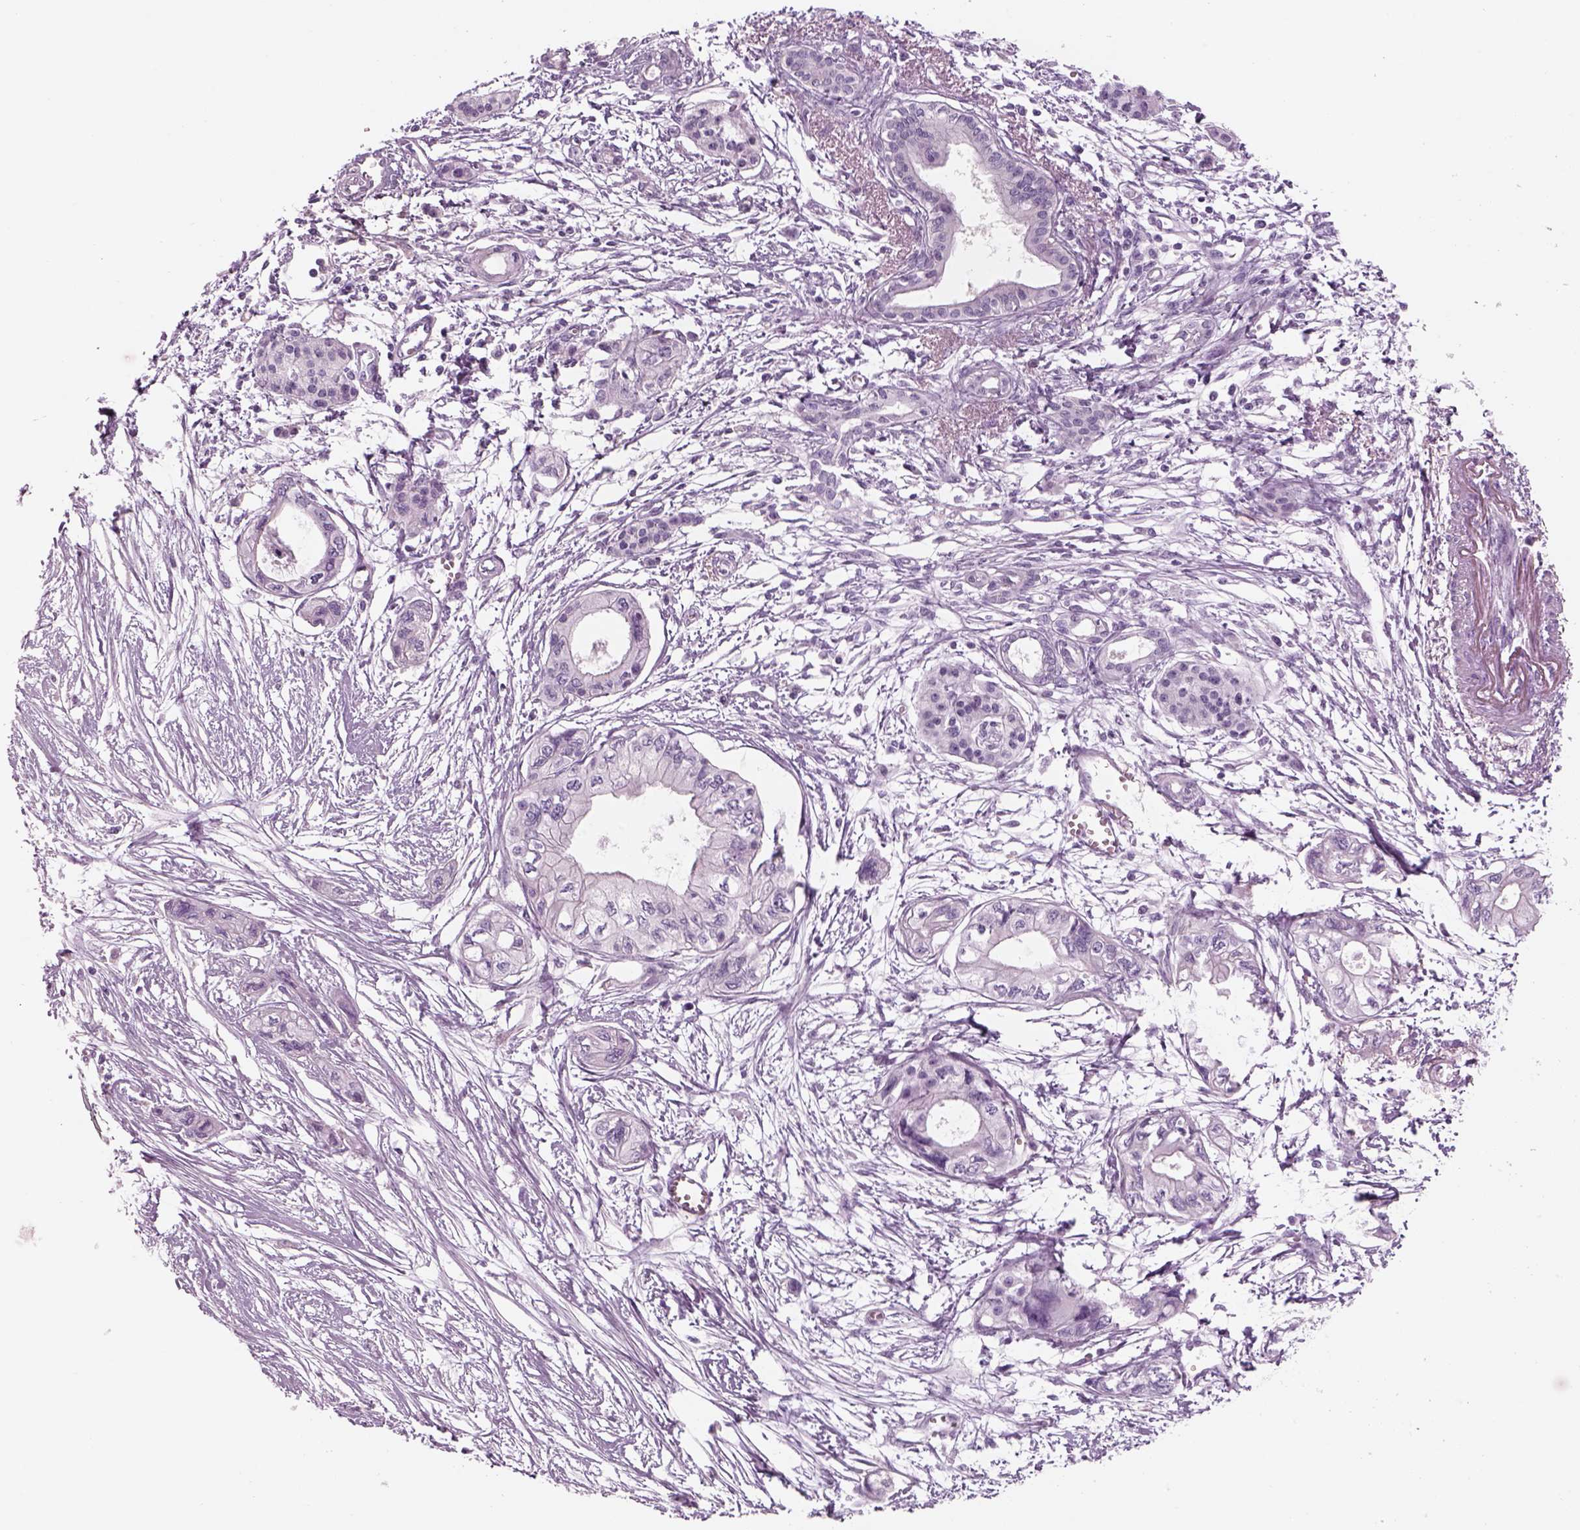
{"staining": {"intensity": "negative", "quantity": "none", "location": "none"}, "tissue": "pancreatic cancer", "cell_type": "Tumor cells", "image_type": "cancer", "snomed": [{"axis": "morphology", "description": "Adenocarcinoma, NOS"}, {"axis": "topography", "description": "Pancreas"}], "caption": "This photomicrograph is of adenocarcinoma (pancreatic) stained with immunohistochemistry (IHC) to label a protein in brown with the nuclei are counter-stained blue. There is no expression in tumor cells. (DAB (3,3'-diaminobenzidine) immunohistochemistry (IHC) visualized using brightfield microscopy, high magnification).", "gene": "GAS2L2", "patient": {"sex": "female", "age": 76}}